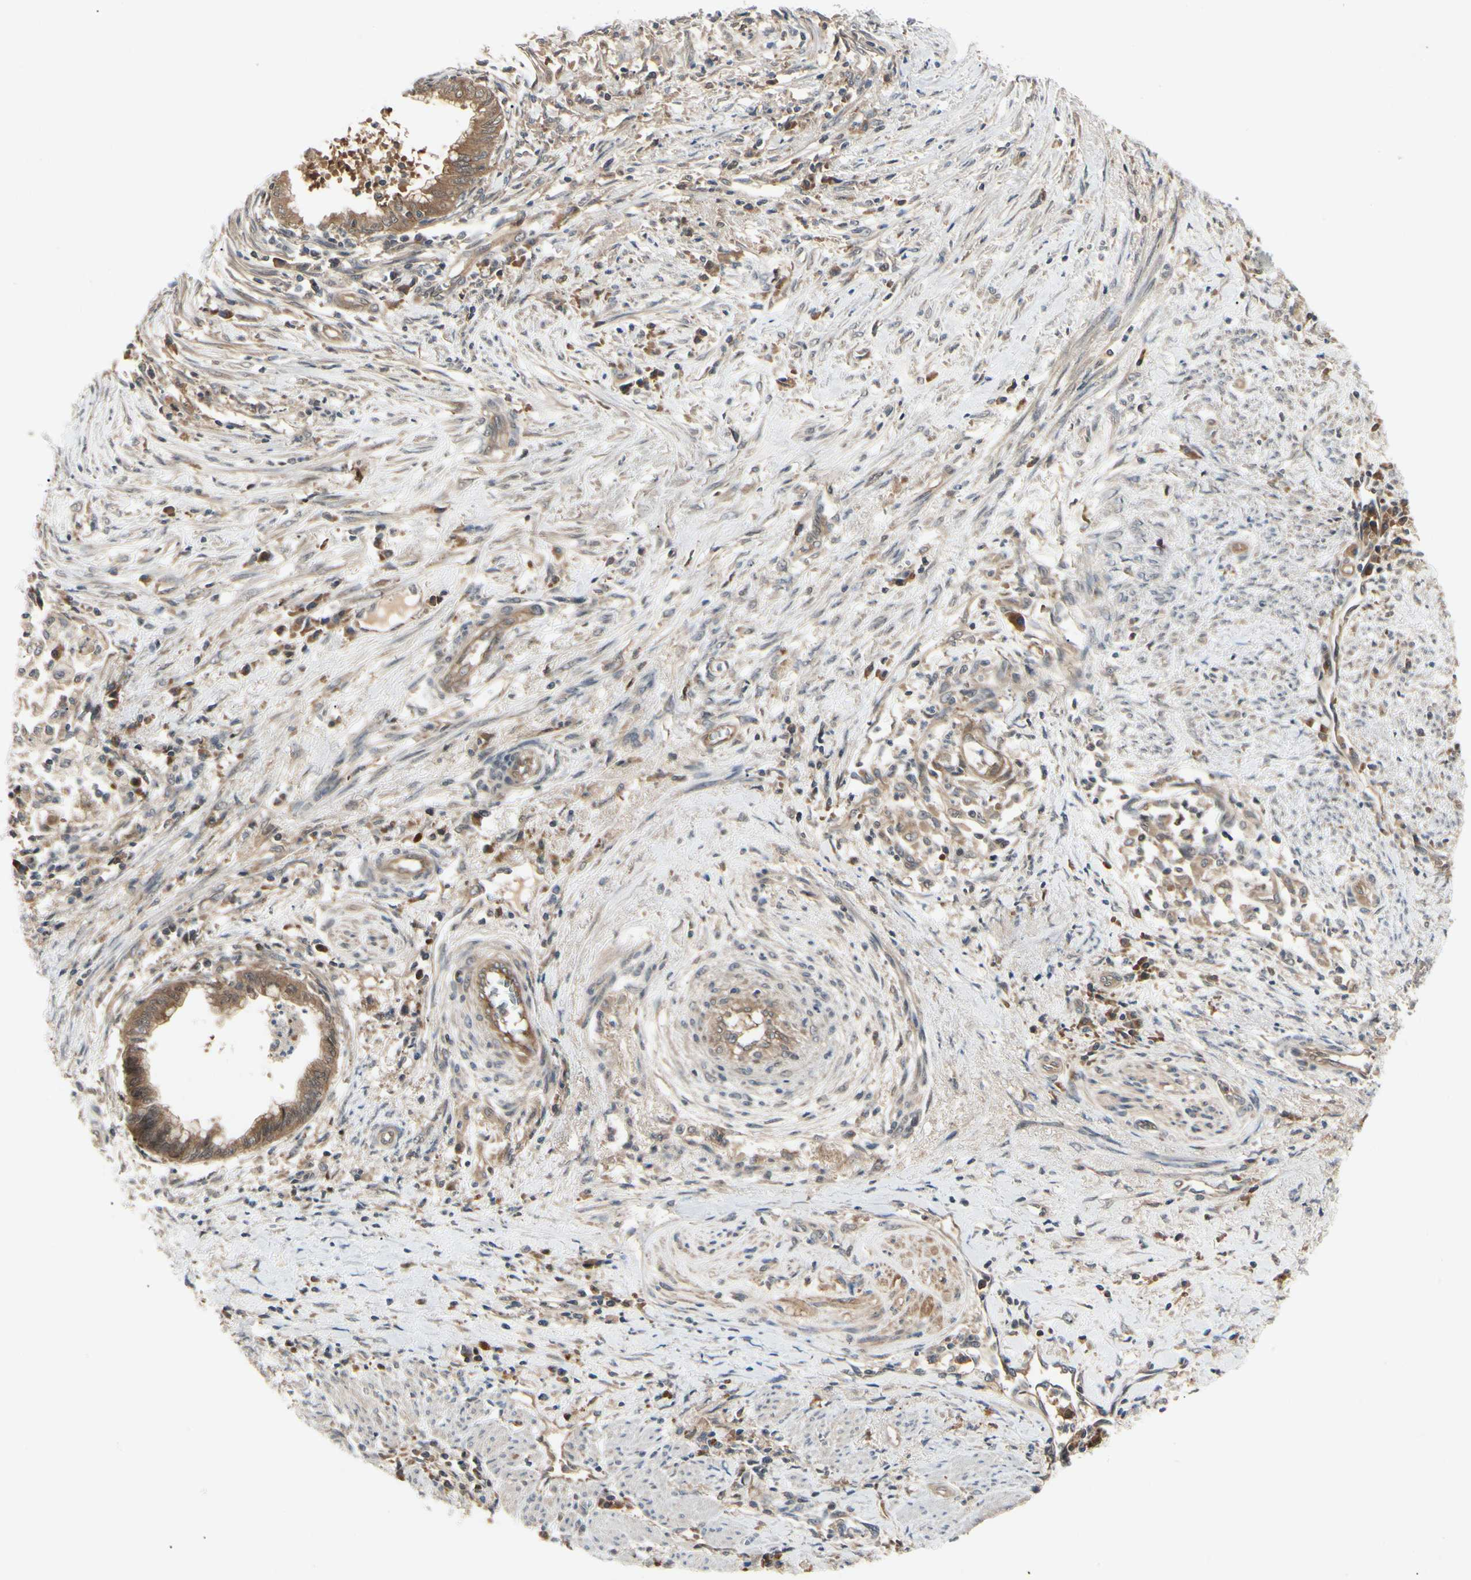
{"staining": {"intensity": "moderate", "quantity": ">75%", "location": "cytoplasmic/membranous"}, "tissue": "endometrial cancer", "cell_type": "Tumor cells", "image_type": "cancer", "snomed": [{"axis": "morphology", "description": "Necrosis, NOS"}, {"axis": "morphology", "description": "Adenocarcinoma, NOS"}, {"axis": "topography", "description": "Endometrium"}], "caption": "There is medium levels of moderate cytoplasmic/membranous expression in tumor cells of endometrial cancer (adenocarcinoma), as demonstrated by immunohistochemical staining (brown color).", "gene": "RNF14", "patient": {"sex": "female", "age": 79}}